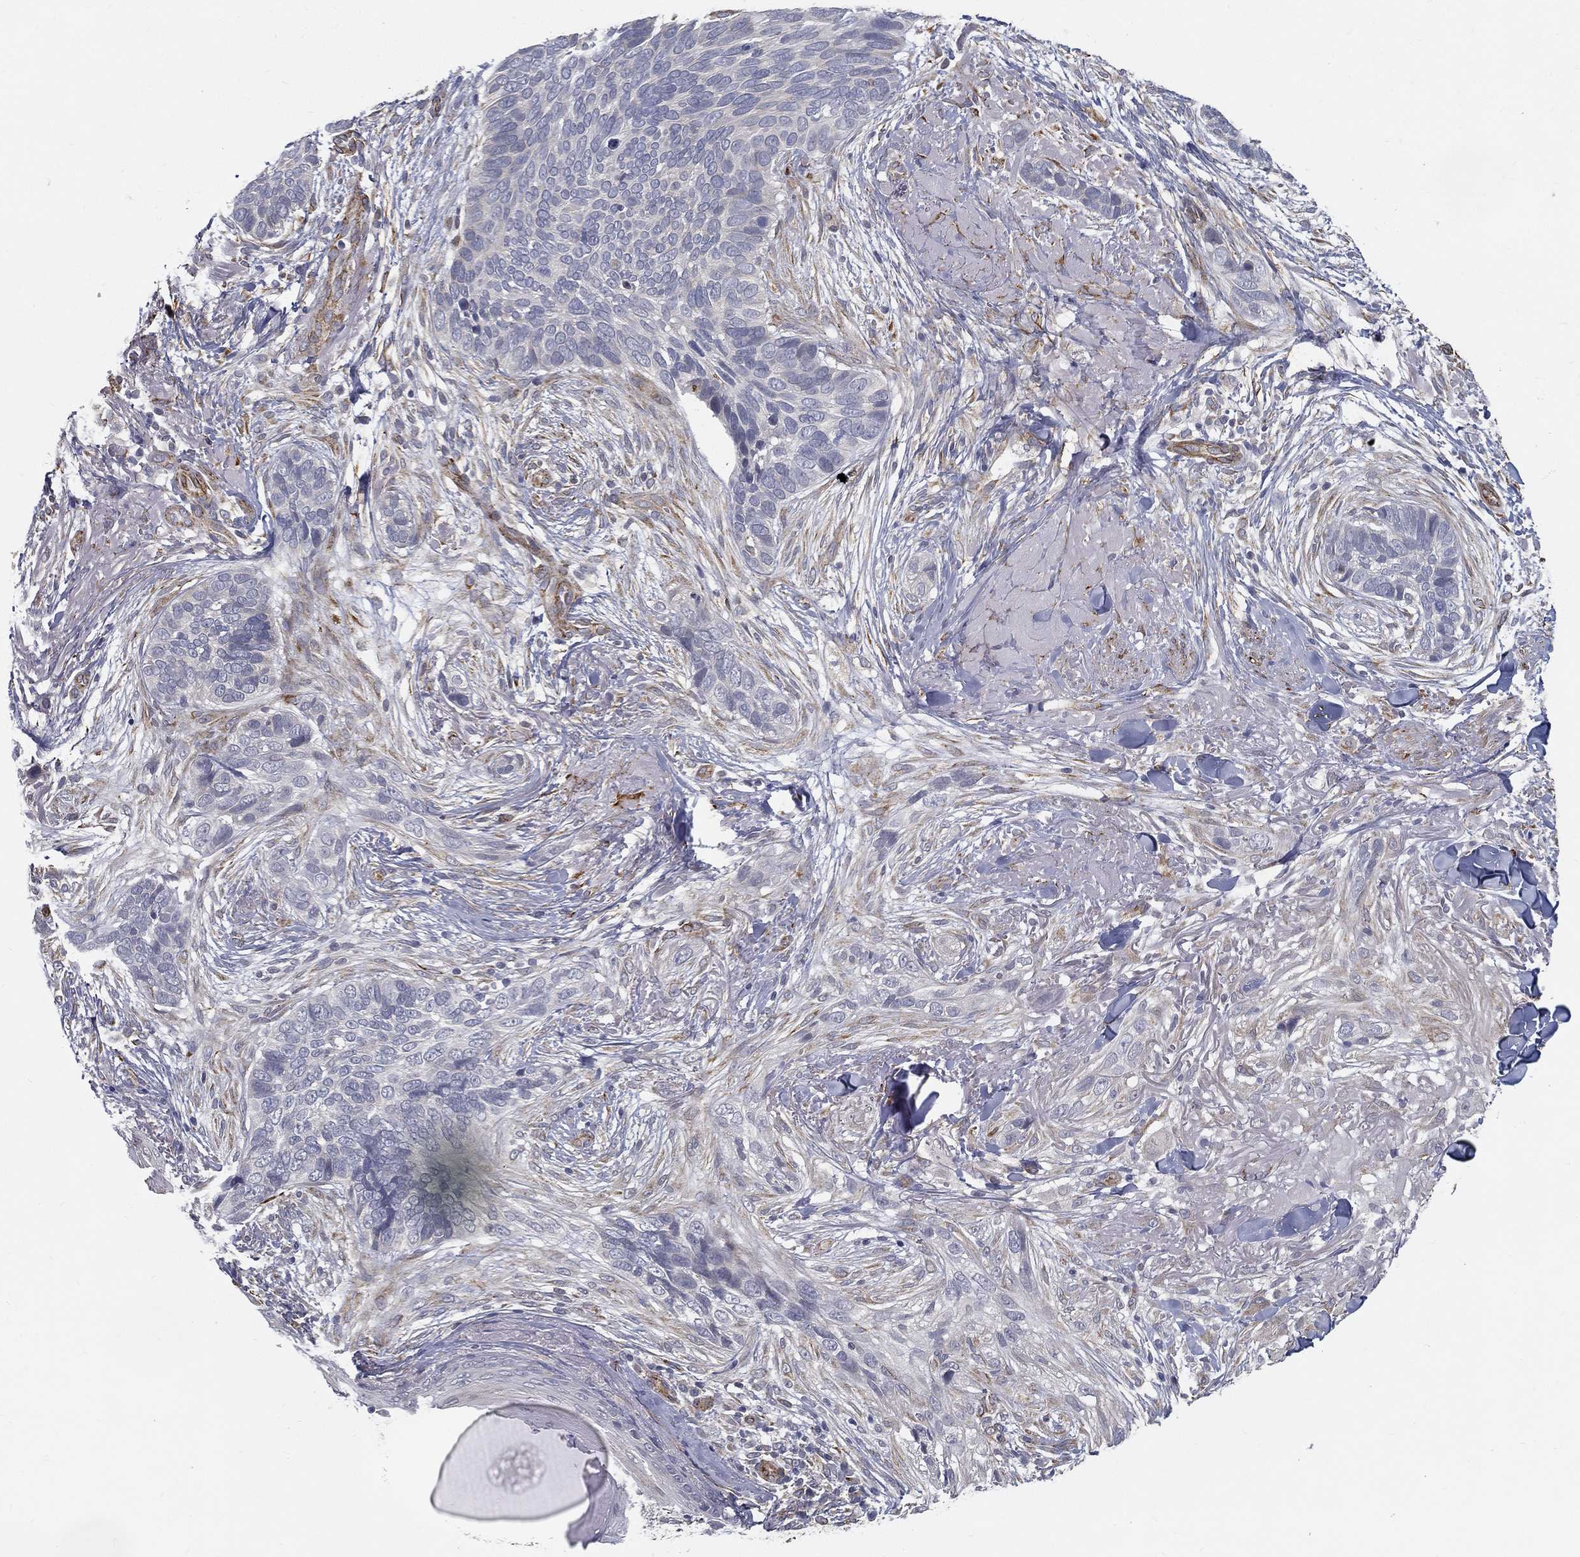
{"staining": {"intensity": "negative", "quantity": "none", "location": "none"}, "tissue": "skin cancer", "cell_type": "Tumor cells", "image_type": "cancer", "snomed": [{"axis": "morphology", "description": "Basal cell carcinoma"}, {"axis": "topography", "description": "Skin"}], "caption": "IHC photomicrograph of neoplastic tissue: skin basal cell carcinoma stained with DAB (3,3'-diaminobenzidine) demonstrates no significant protein expression in tumor cells.", "gene": "LRRC56", "patient": {"sex": "male", "age": 91}}